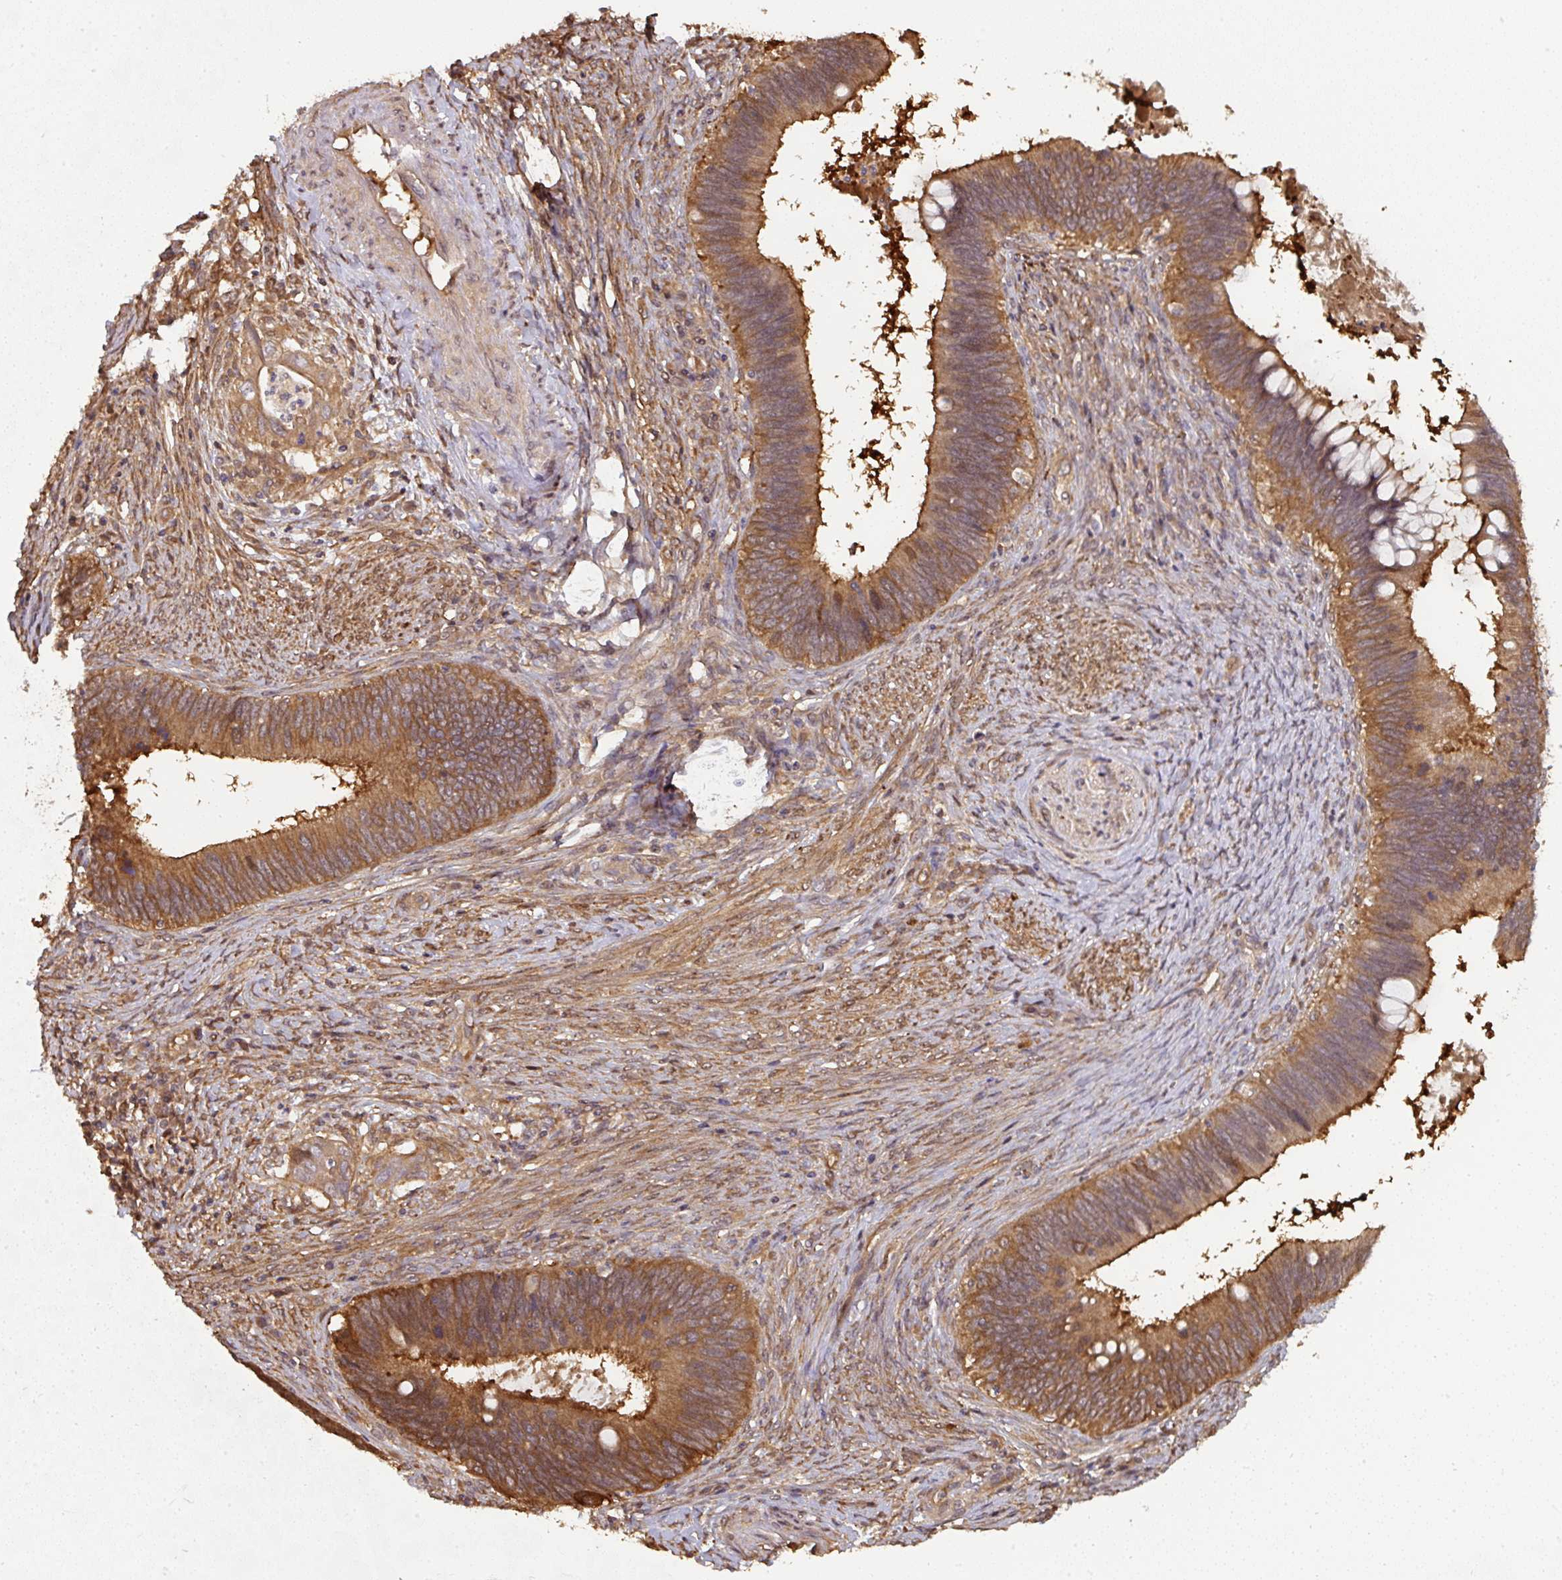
{"staining": {"intensity": "moderate", "quantity": ">75%", "location": "cytoplasmic/membranous"}, "tissue": "cervical cancer", "cell_type": "Tumor cells", "image_type": "cancer", "snomed": [{"axis": "morphology", "description": "Adenocarcinoma, NOS"}, {"axis": "topography", "description": "Cervix"}], "caption": "There is medium levels of moderate cytoplasmic/membranous expression in tumor cells of adenocarcinoma (cervical), as demonstrated by immunohistochemical staining (brown color).", "gene": "ST13", "patient": {"sex": "female", "age": 42}}